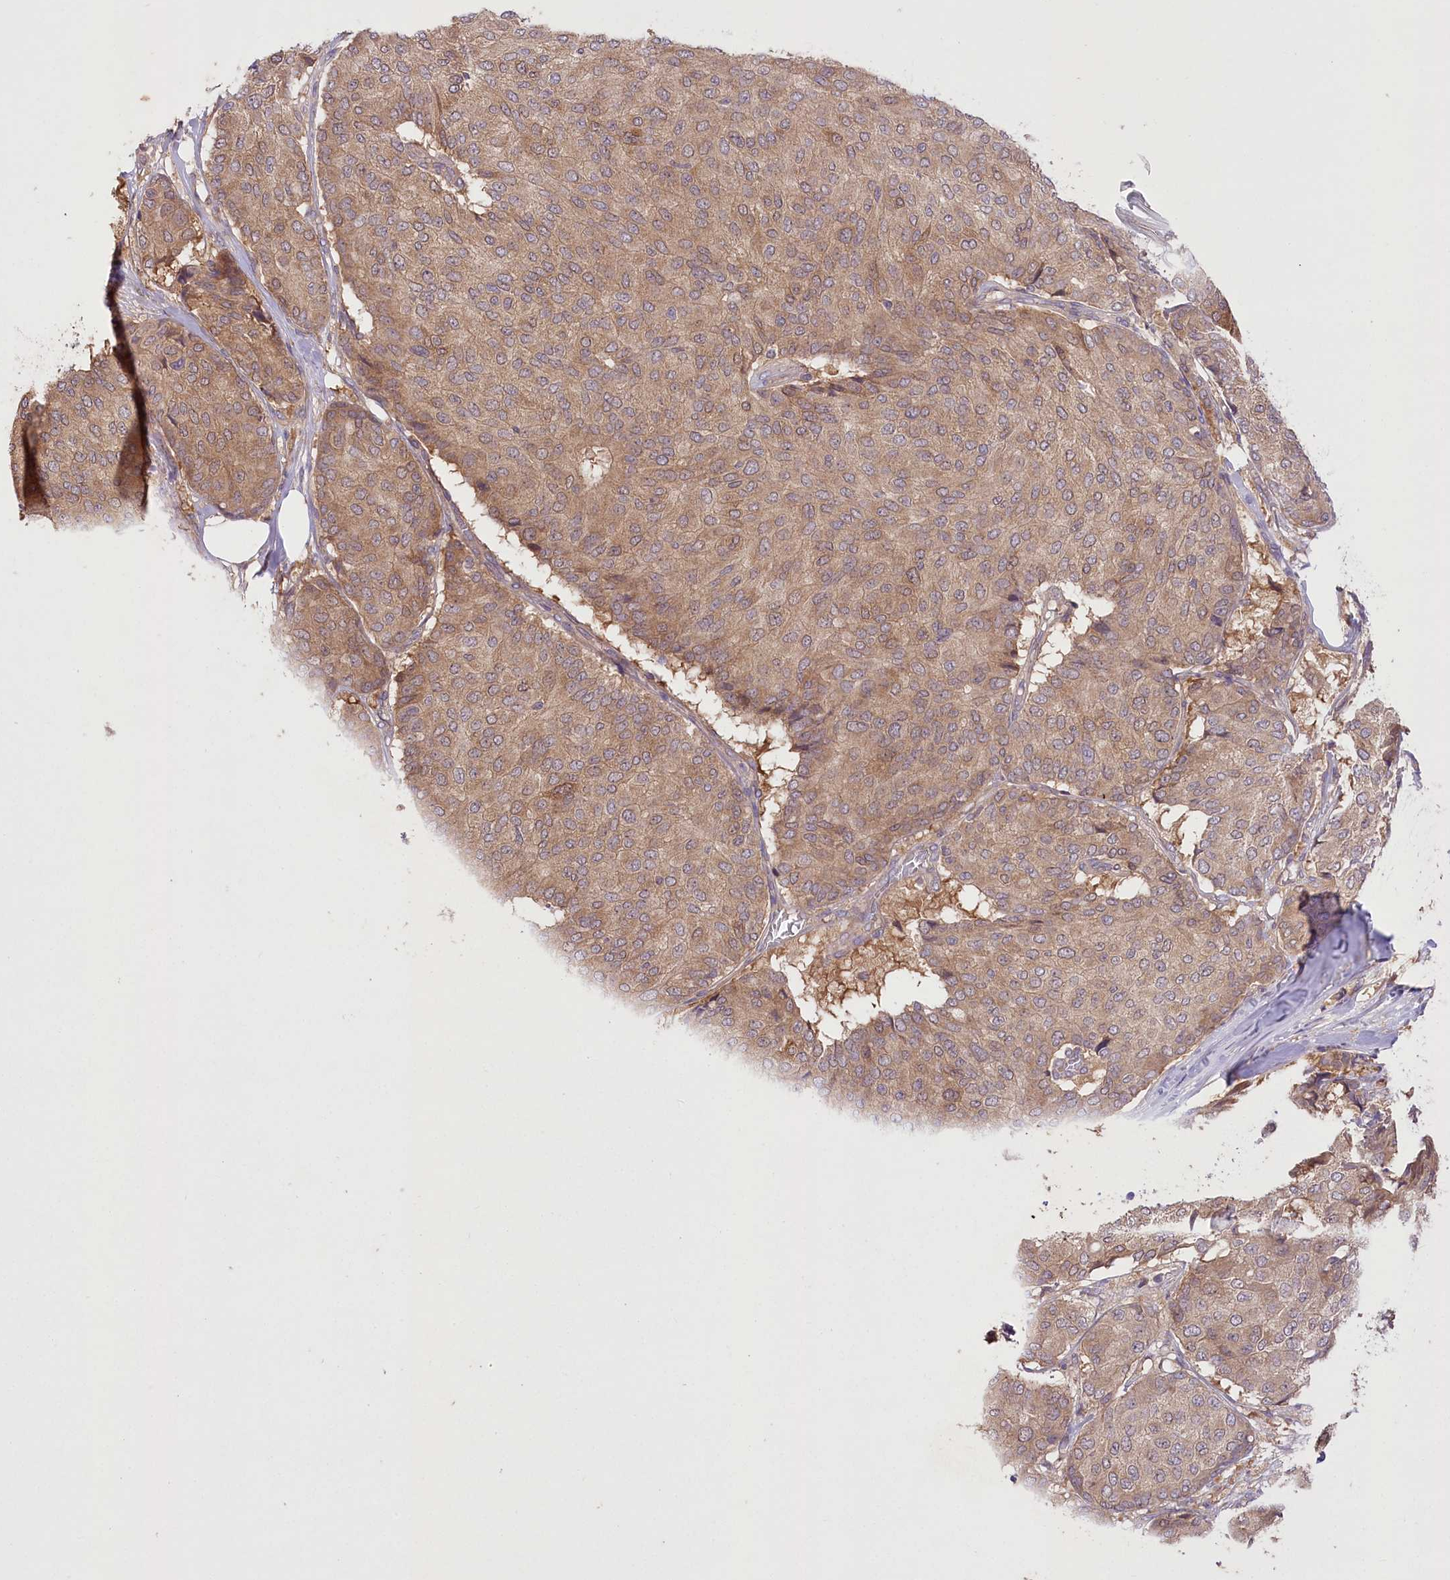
{"staining": {"intensity": "moderate", "quantity": ">75%", "location": "cytoplasmic/membranous"}, "tissue": "breast cancer", "cell_type": "Tumor cells", "image_type": "cancer", "snomed": [{"axis": "morphology", "description": "Duct carcinoma"}, {"axis": "topography", "description": "Breast"}], "caption": "This is an image of immunohistochemistry staining of breast cancer (infiltrating ductal carcinoma), which shows moderate positivity in the cytoplasmic/membranous of tumor cells.", "gene": "PBLD", "patient": {"sex": "female", "age": 75}}